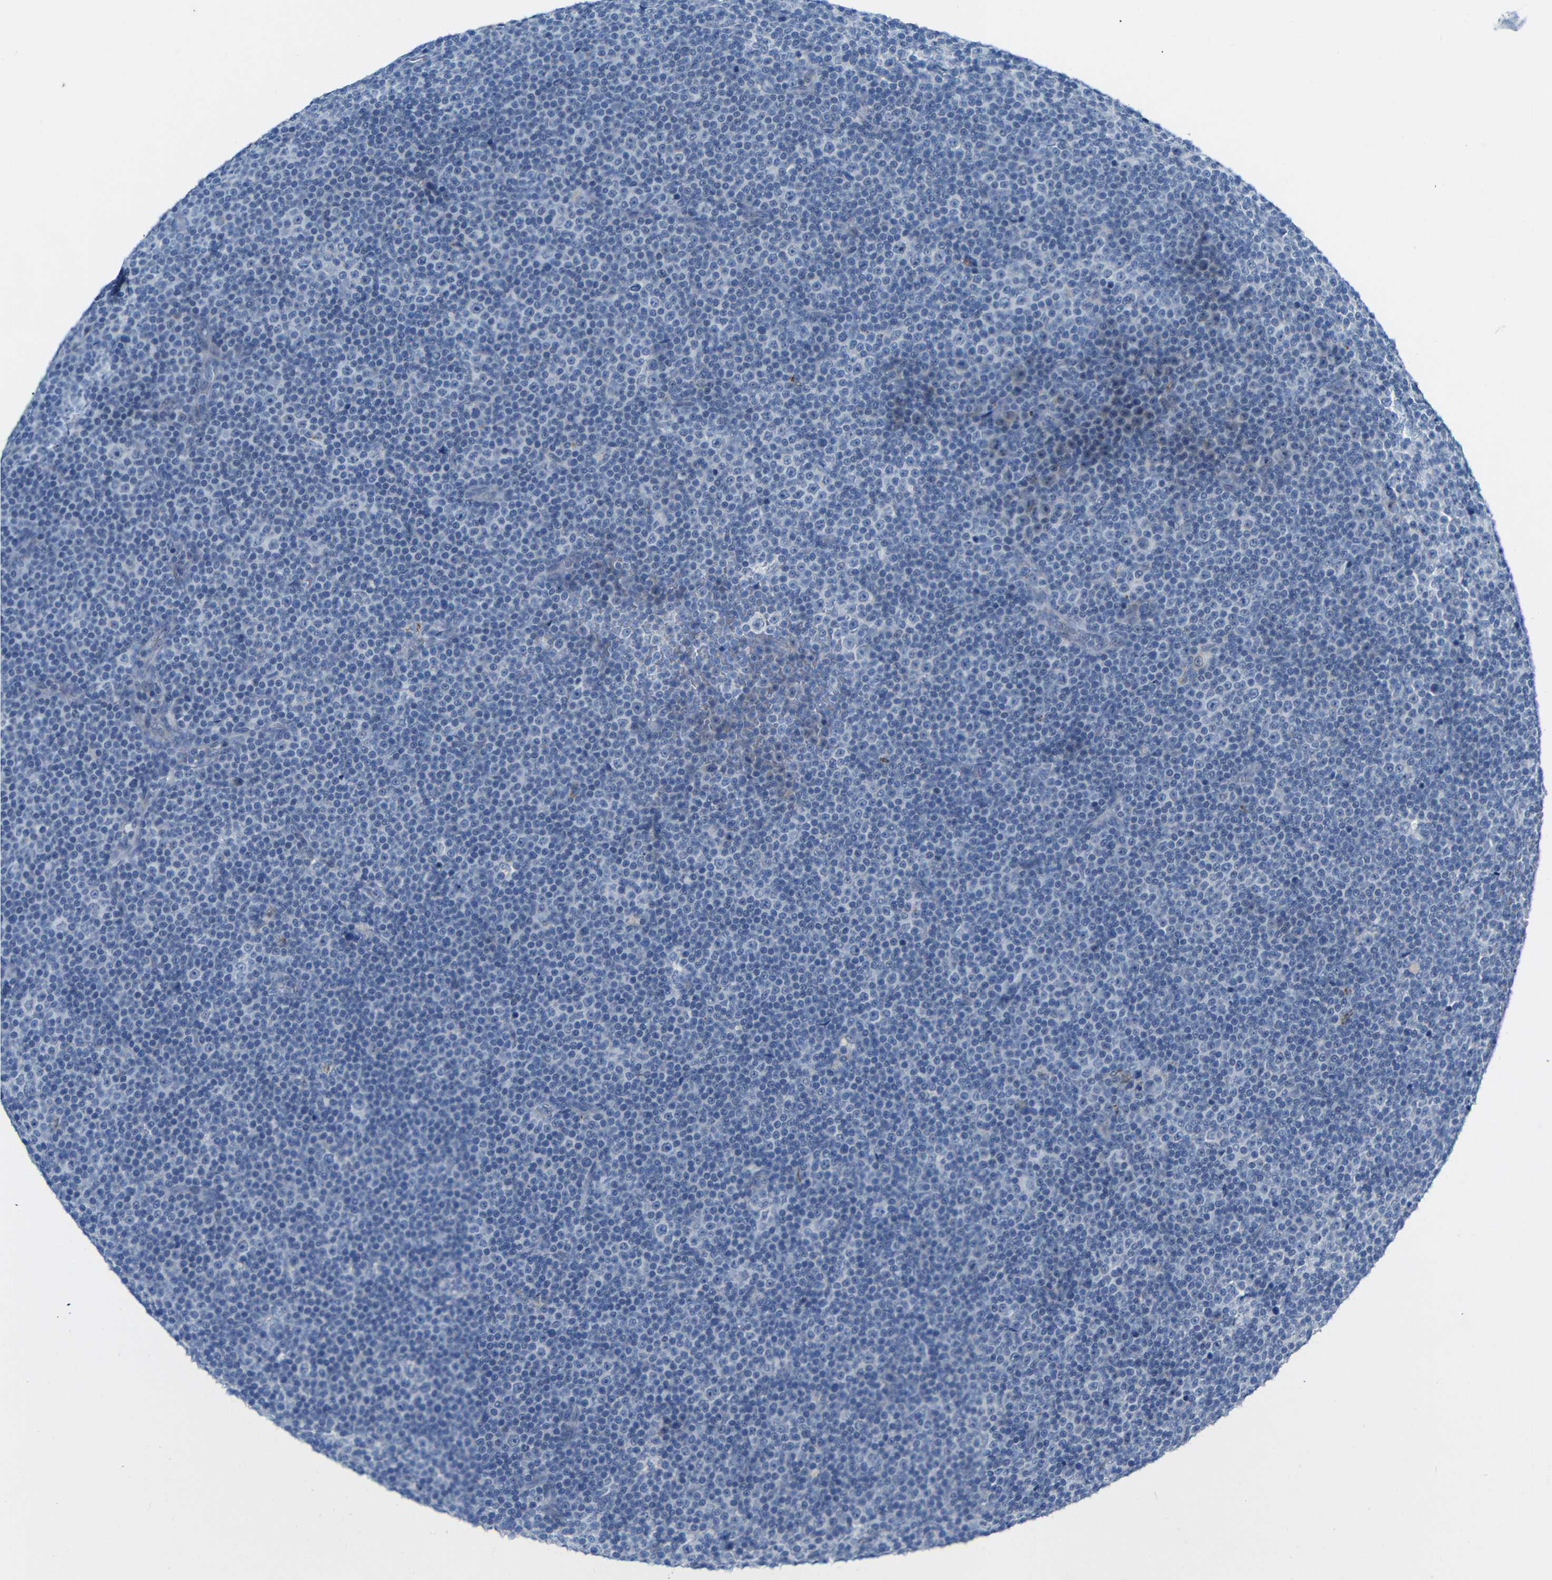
{"staining": {"intensity": "negative", "quantity": "none", "location": "none"}, "tissue": "lymphoma", "cell_type": "Tumor cells", "image_type": "cancer", "snomed": [{"axis": "morphology", "description": "Malignant lymphoma, non-Hodgkin's type, Low grade"}, {"axis": "topography", "description": "Lymph node"}], "caption": "Immunohistochemistry image of human low-grade malignant lymphoma, non-Hodgkin's type stained for a protein (brown), which exhibits no expression in tumor cells.", "gene": "C15orf48", "patient": {"sex": "female", "age": 67}}